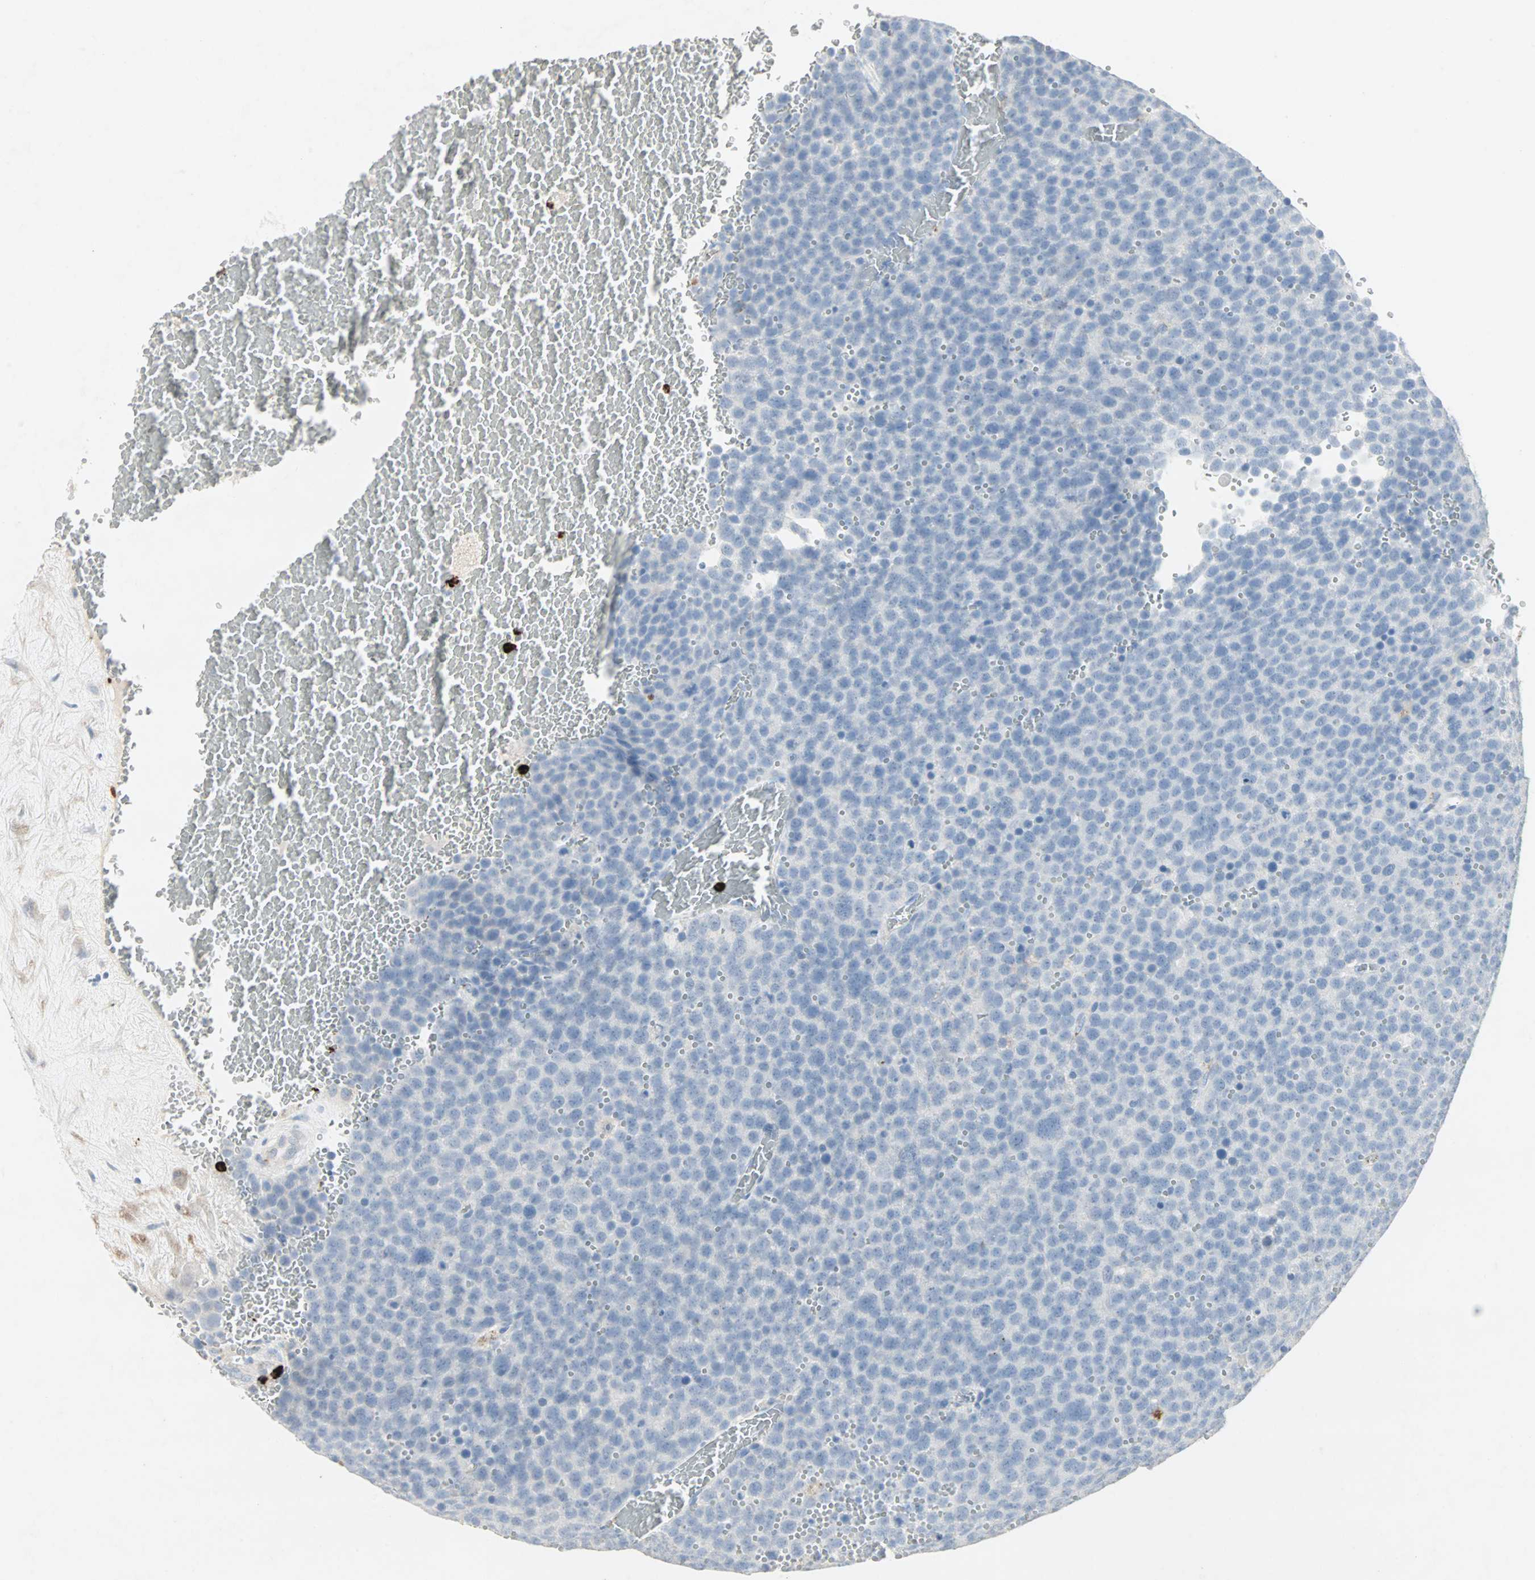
{"staining": {"intensity": "negative", "quantity": "none", "location": "none"}, "tissue": "testis cancer", "cell_type": "Tumor cells", "image_type": "cancer", "snomed": [{"axis": "morphology", "description": "Seminoma, NOS"}, {"axis": "topography", "description": "Testis"}], "caption": "An immunohistochemistry image of testis cancer is shown. There is no staining in tumor cells of testis cancer.", "gene": "CEACAM6", "patient": {"sex": "male", "age": 71}}